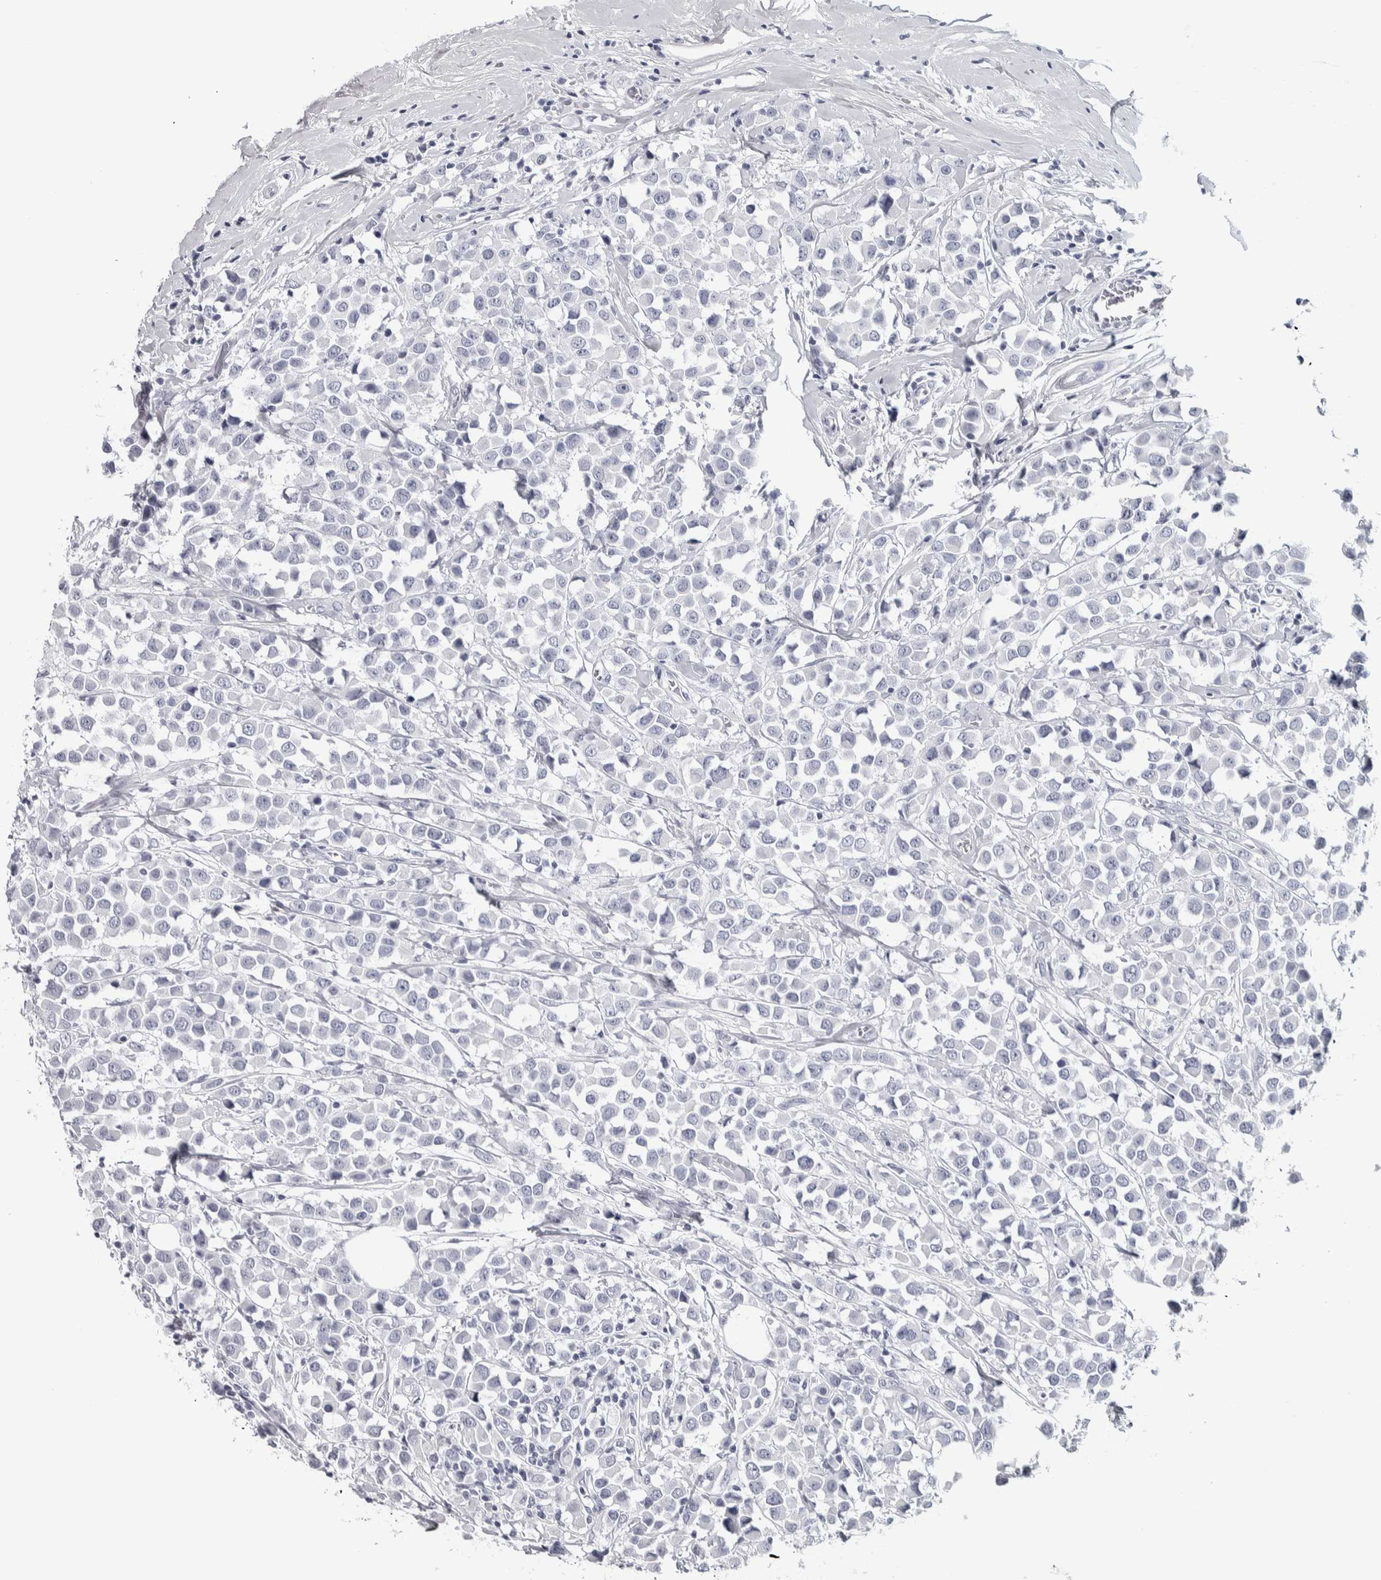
{"staining": {"intensity": "negative", "quantity": "none", "location": "none"}, "tissue": "breast cancer", "cell_type": "Tumor cells", "image_type": "cancer", "snomed": [{"axis": "morphology", "description": "Duct carcinoma"}, {"axis": "topography", "description": "Breast"}], "caption": "IHC histopathology image of breast intraductal carcinoma stained for a protein (brown), which exhibits no expression in tumor cells. (Brightfield microscopy of DAB (3,3'-diaminobenzidine) IHC at high magnification).", "gene": "NECAB1", "patient": {"sex": "female", "age": 61}}